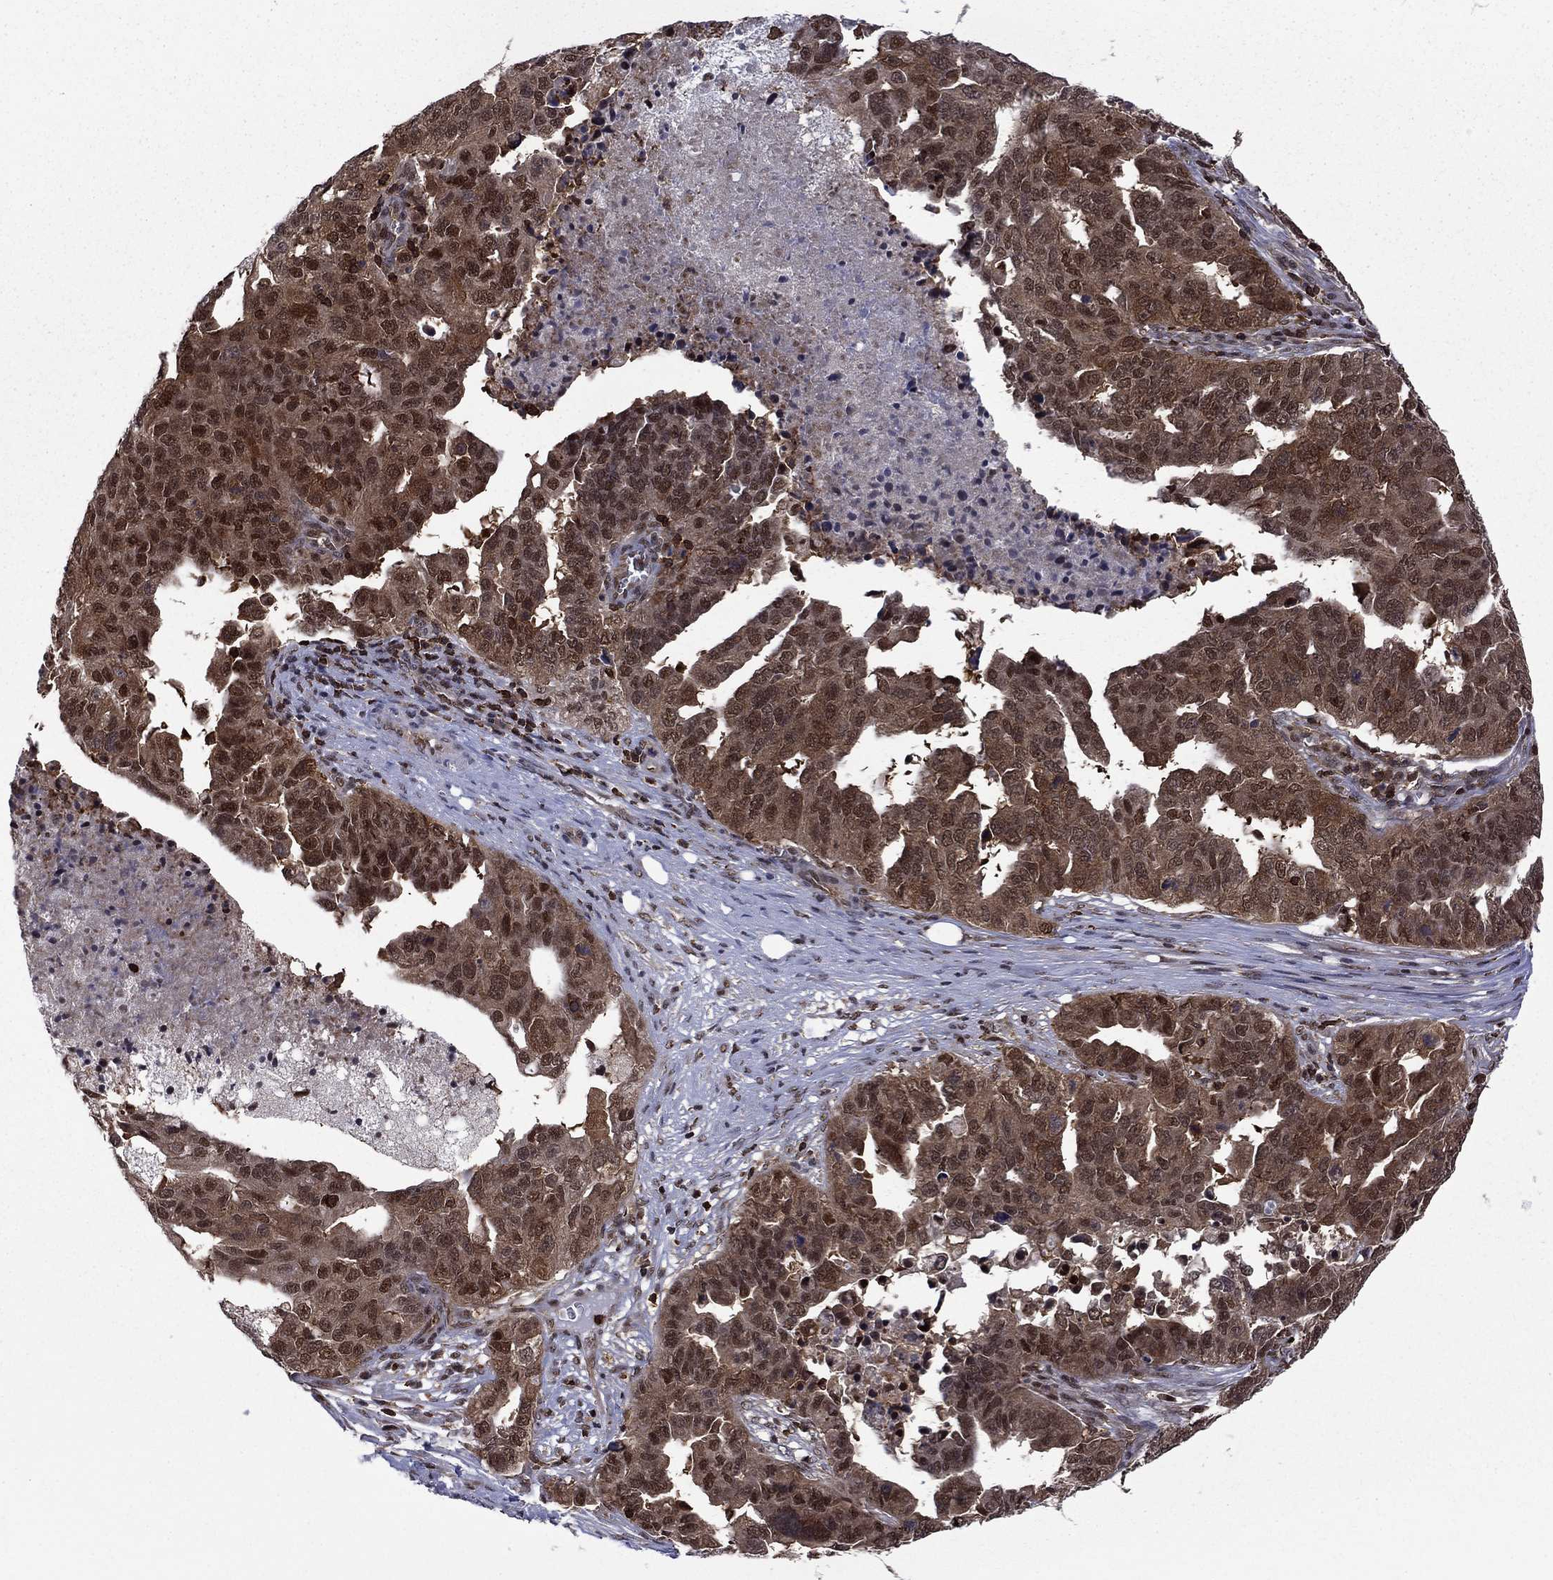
{"staining": {"intensity": "moderate", "quantity": "<25%", "location": "cytoplasmic/membranous,nuclear"}, "tissue": "ovarian cancer", "cell_type": "Tumor cells", "image_type": "cancer", "snomed": [{"axis": "morphology", "description": "Carcinoma, endometroid"}, {"axis": "topography", "description": "Soft tissue"}, {"axis": "topography", "description": "Ovary"}], "caption": "Endometroid carcinoma (ovarian) stained with a brown dye reveals moderate cytoplasmic/membranous and nuclear positive positivity in about <25% of tumor cells.", "gene": "PSMD2", "patient": {"sex": "female", "age": 52}}